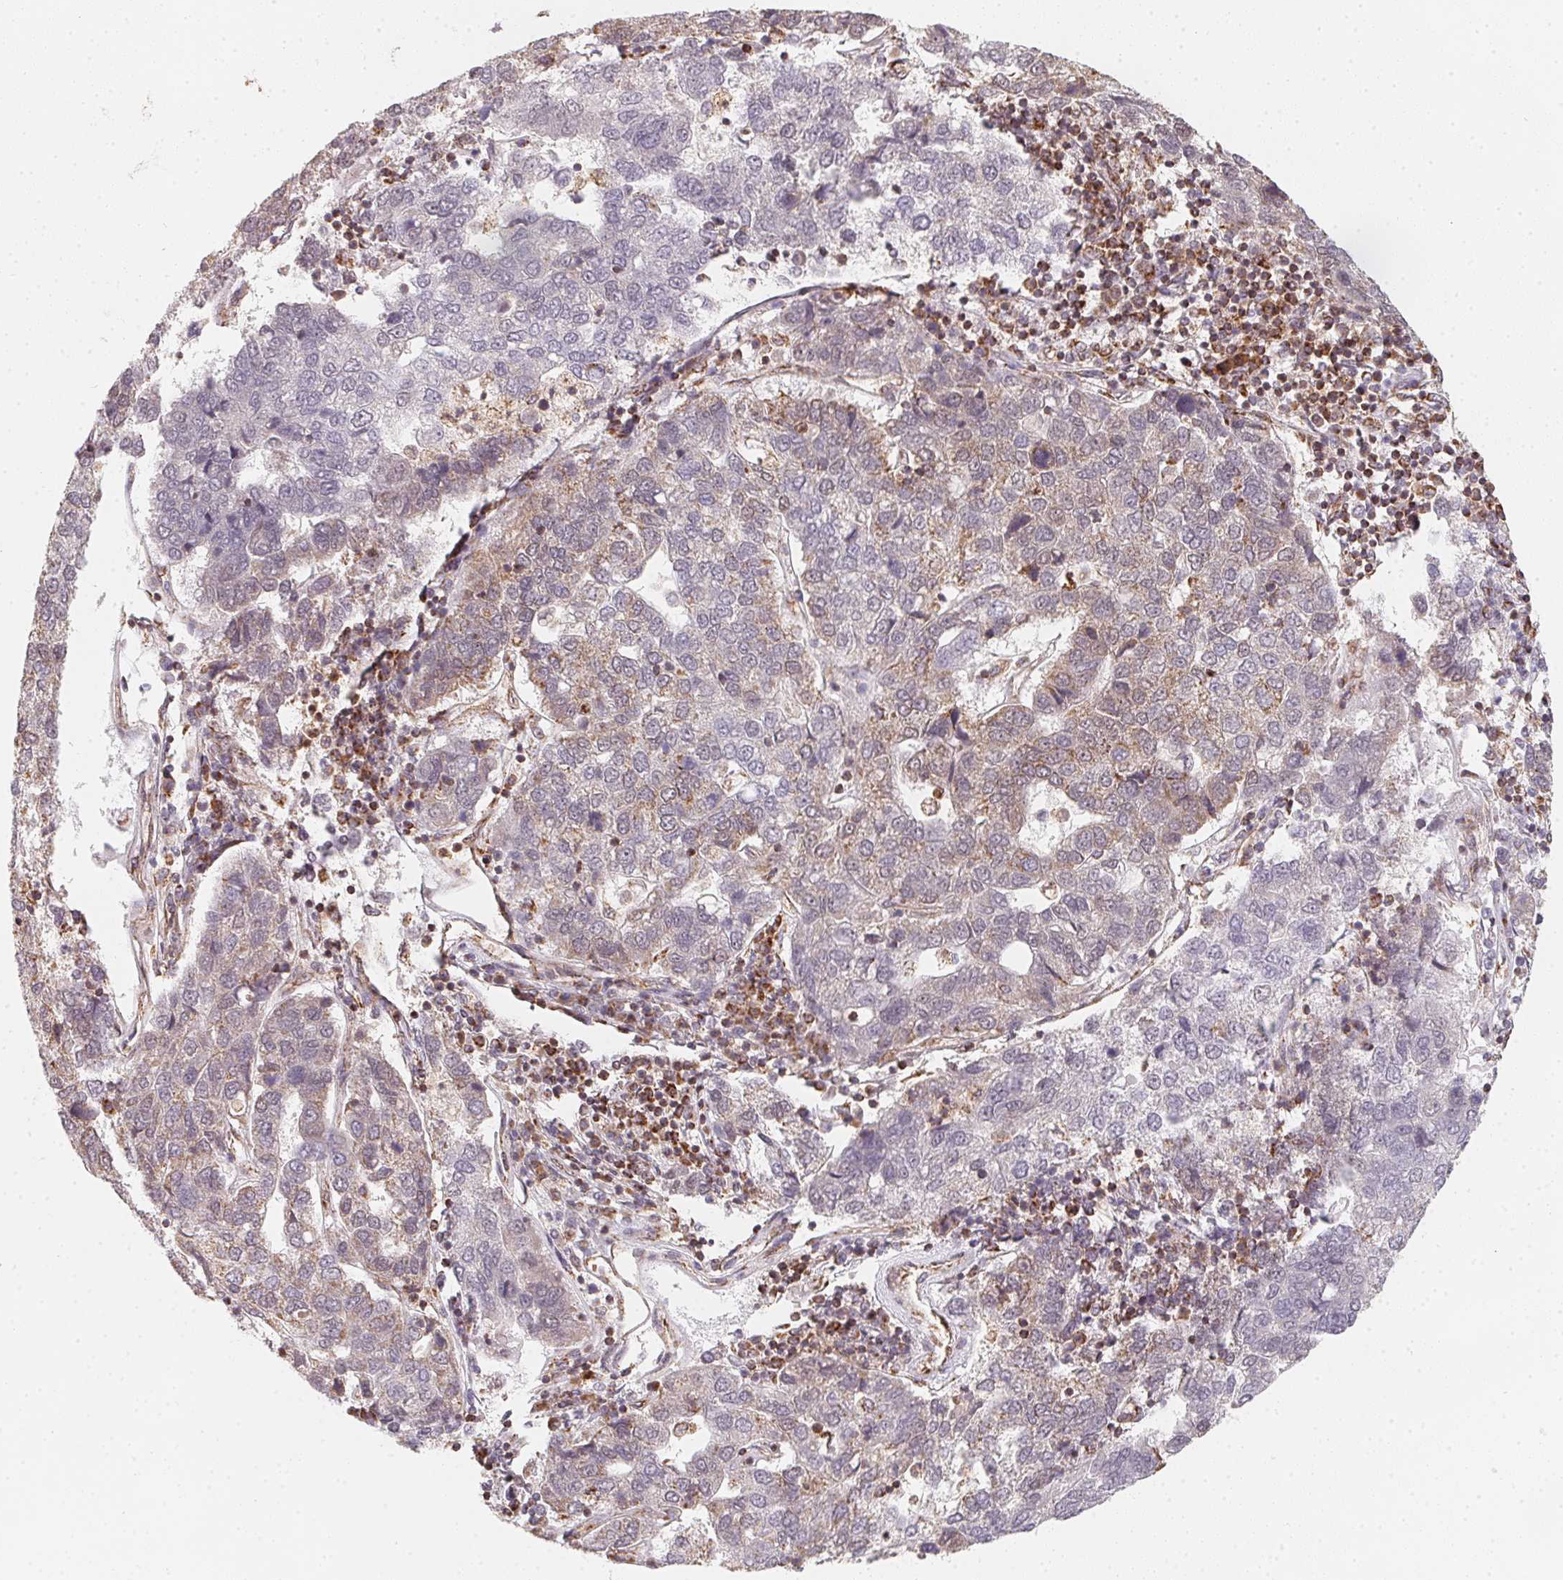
{"staining": {"intensity": "weak", "quantity": "<25%", "location": "cytoplasmic/membranous"}, "tissue": "pancreatic cancer", "cell_type": "Tumor cells", "image_type": "cancer", "snomed": [{"axis": "morphology", "description": "Adenocarcinoma, NOS"}, {"axis": "topography", "description": "Pancreas"}], "caption": "Immunohistochemistry (IHC) histopathology image of pancreatic adenocarcinoma stained for a protein (brown), which shows no expression in tumor cells.", "gene": "NDUFS6", "patient": {"sex": "female", "age": 61}}